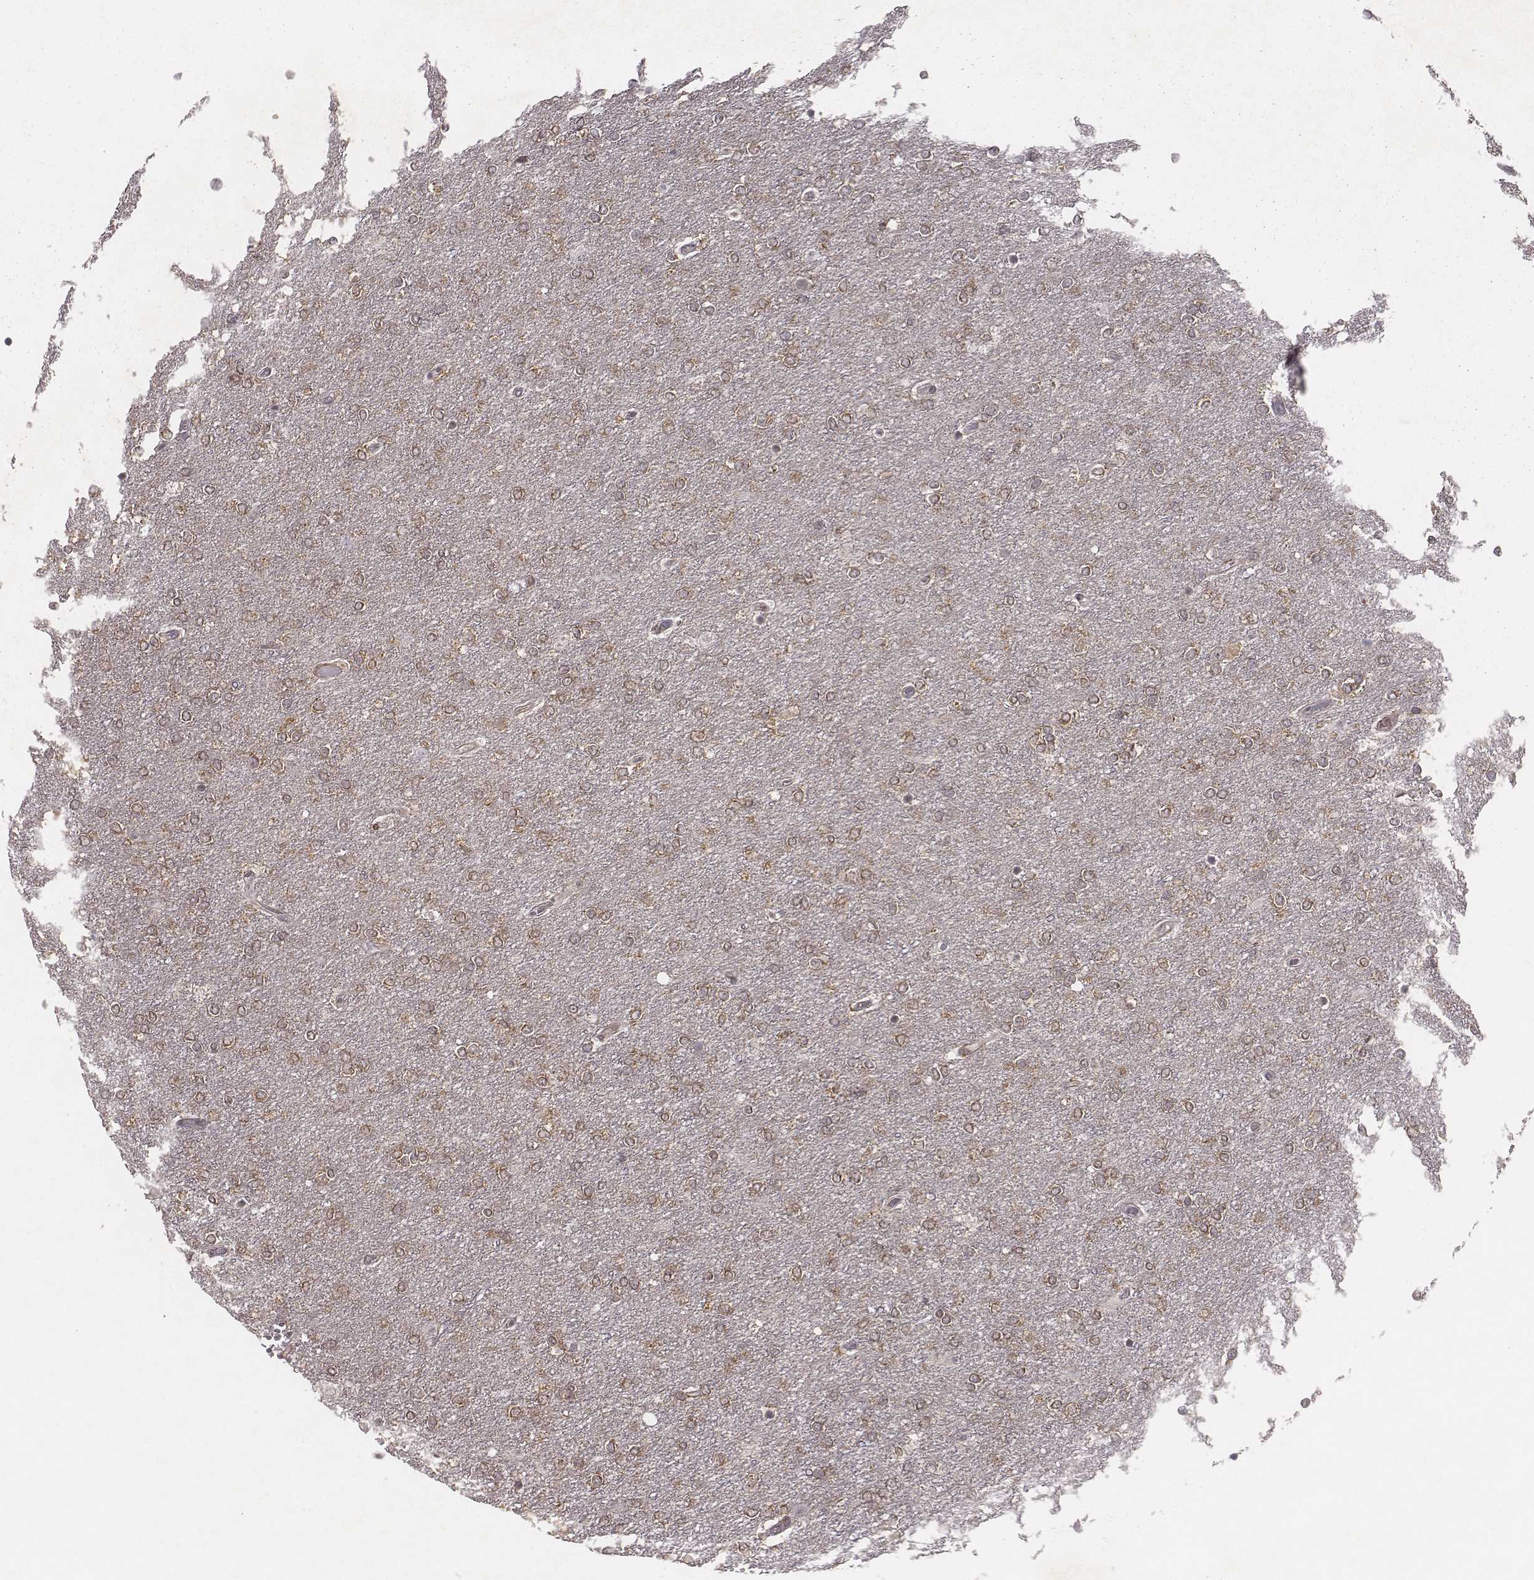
{"staining": {"intensity": "weak", "quantity": ">75%", "location": "cytoplasmic/membranous"}, "tissue": "glioma", "cell_type": "Tumor cells", "image_type": "cancer", "snomed": [{"axis": "morphology", "description": "Glioma, malignant, High grade"}, {"axis": "topography", "description": "Brain"}], "caption": "Immunohistochemistry (IHC) staining of glioma, which displays low levels of weak cytoplasmic/membranous staining in about >75% of tumor cells indicating weak cytoplasmic/membranous protein positivity. The staining was performed using DAB (3,3'-diaminobenzidine) (brown) for protein detection and nuclei were counterstained in hematoxylin (blue).", "gene": "PILRA", "patient": {"sex": "female", "age": 61}}